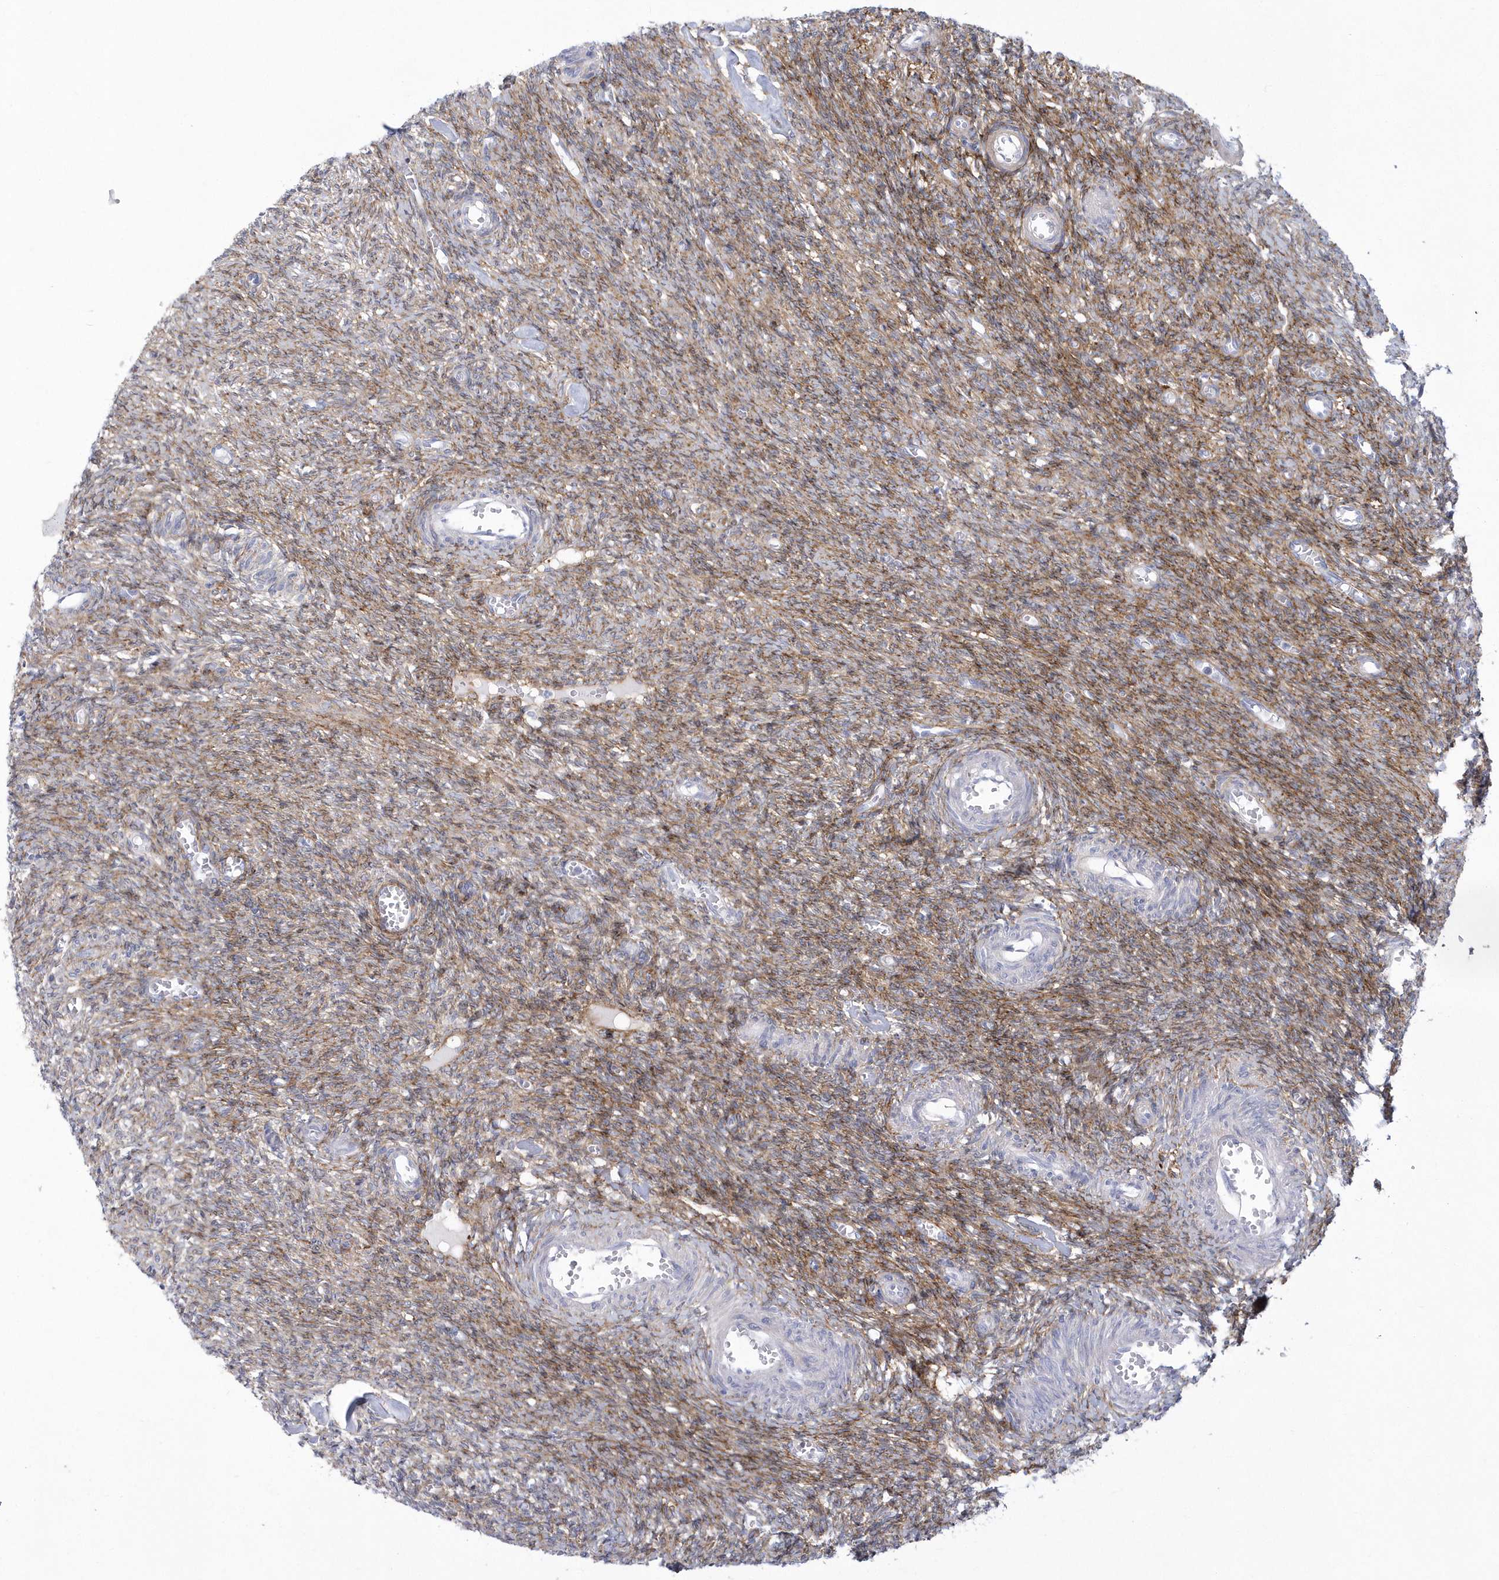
{"staining": {"intensity": "moderate", "quantity": ">75%", "location": "cytoplasmic/membranous"}, "tissue": "ovary", "cell_type": "Ovarian stroma cells", "image_type": "normal", "snomed": [{"axis": "morphology", "description": "Normal tissue, NOS"}, {"axis": "topography", "description": "Ovary"}], "caption": "DAB immunohistochemical staining of normal human ovary demonstrates moderate cytoplasmic/membranous protein expression in approximately >75% of ovarian stroma cells.", "gene": "WDR27", "patient": {"sex": "female", "age": 27}}